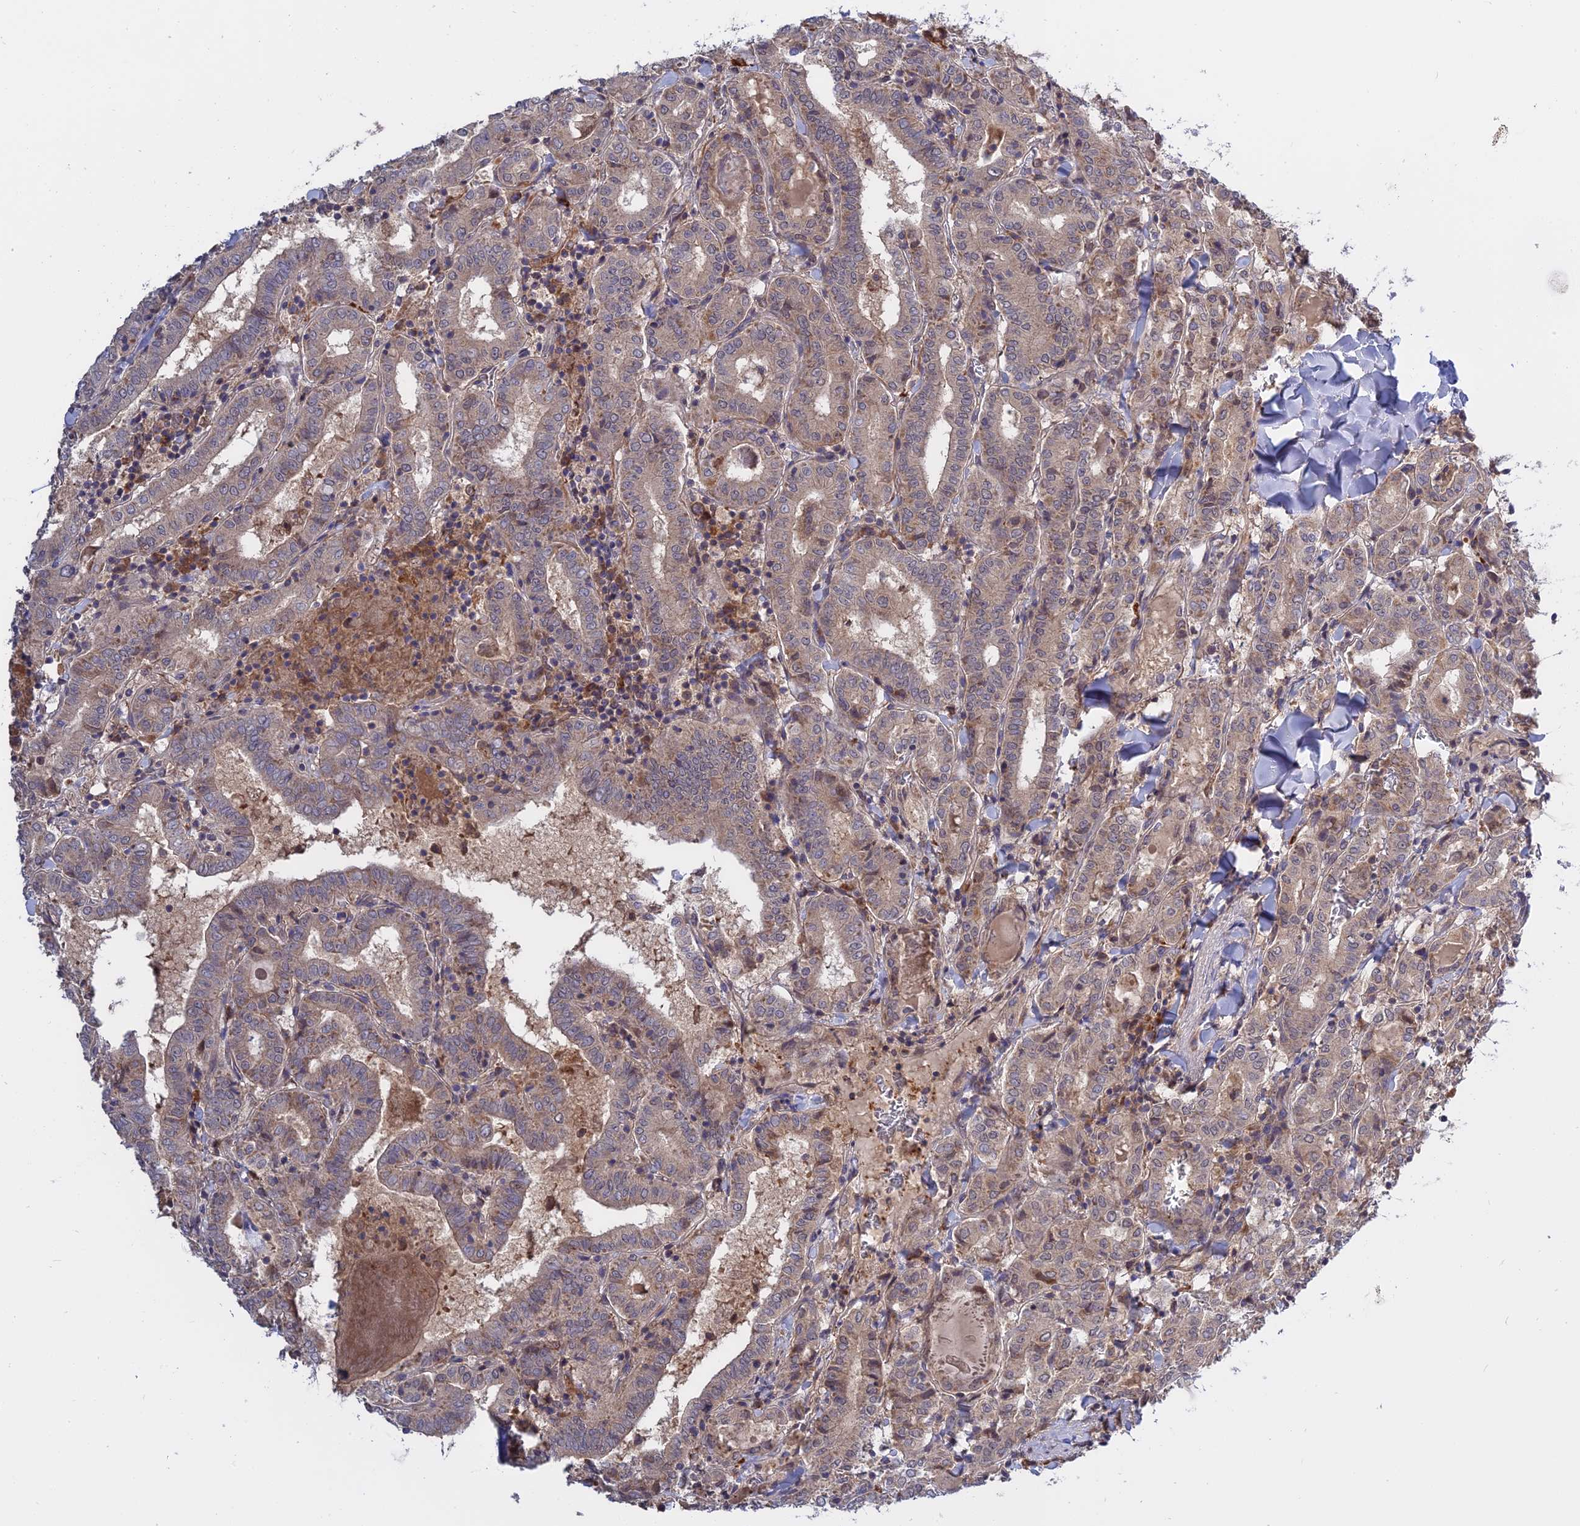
{"staining": {"intensity": "weak", "quantity": "25%-75%", "location": "cytoplasmic/membranous"}, "tissue": "thyroid cancer", "cell_type": "Tumor cells", "image_type": "cancer", "snomed": [{"axis": "morphology", "description": "Papillary adenocarcinoma, NOS"}, {"axis": "topography", "description": "Thyroid gland"}], "caption": "Protein staining displays weak cytoplasmic/membranous expression in approximately 25%-75% of tumor cells in thyroid cancer. The staining was performed using DAB (3,3'-diaminobenzidine), with brown indicating positive protein expression. Nuclei are stained blue with hematoxylin.", "gene": "IL21R", "patient": {"sex": "female", "age": 72}}